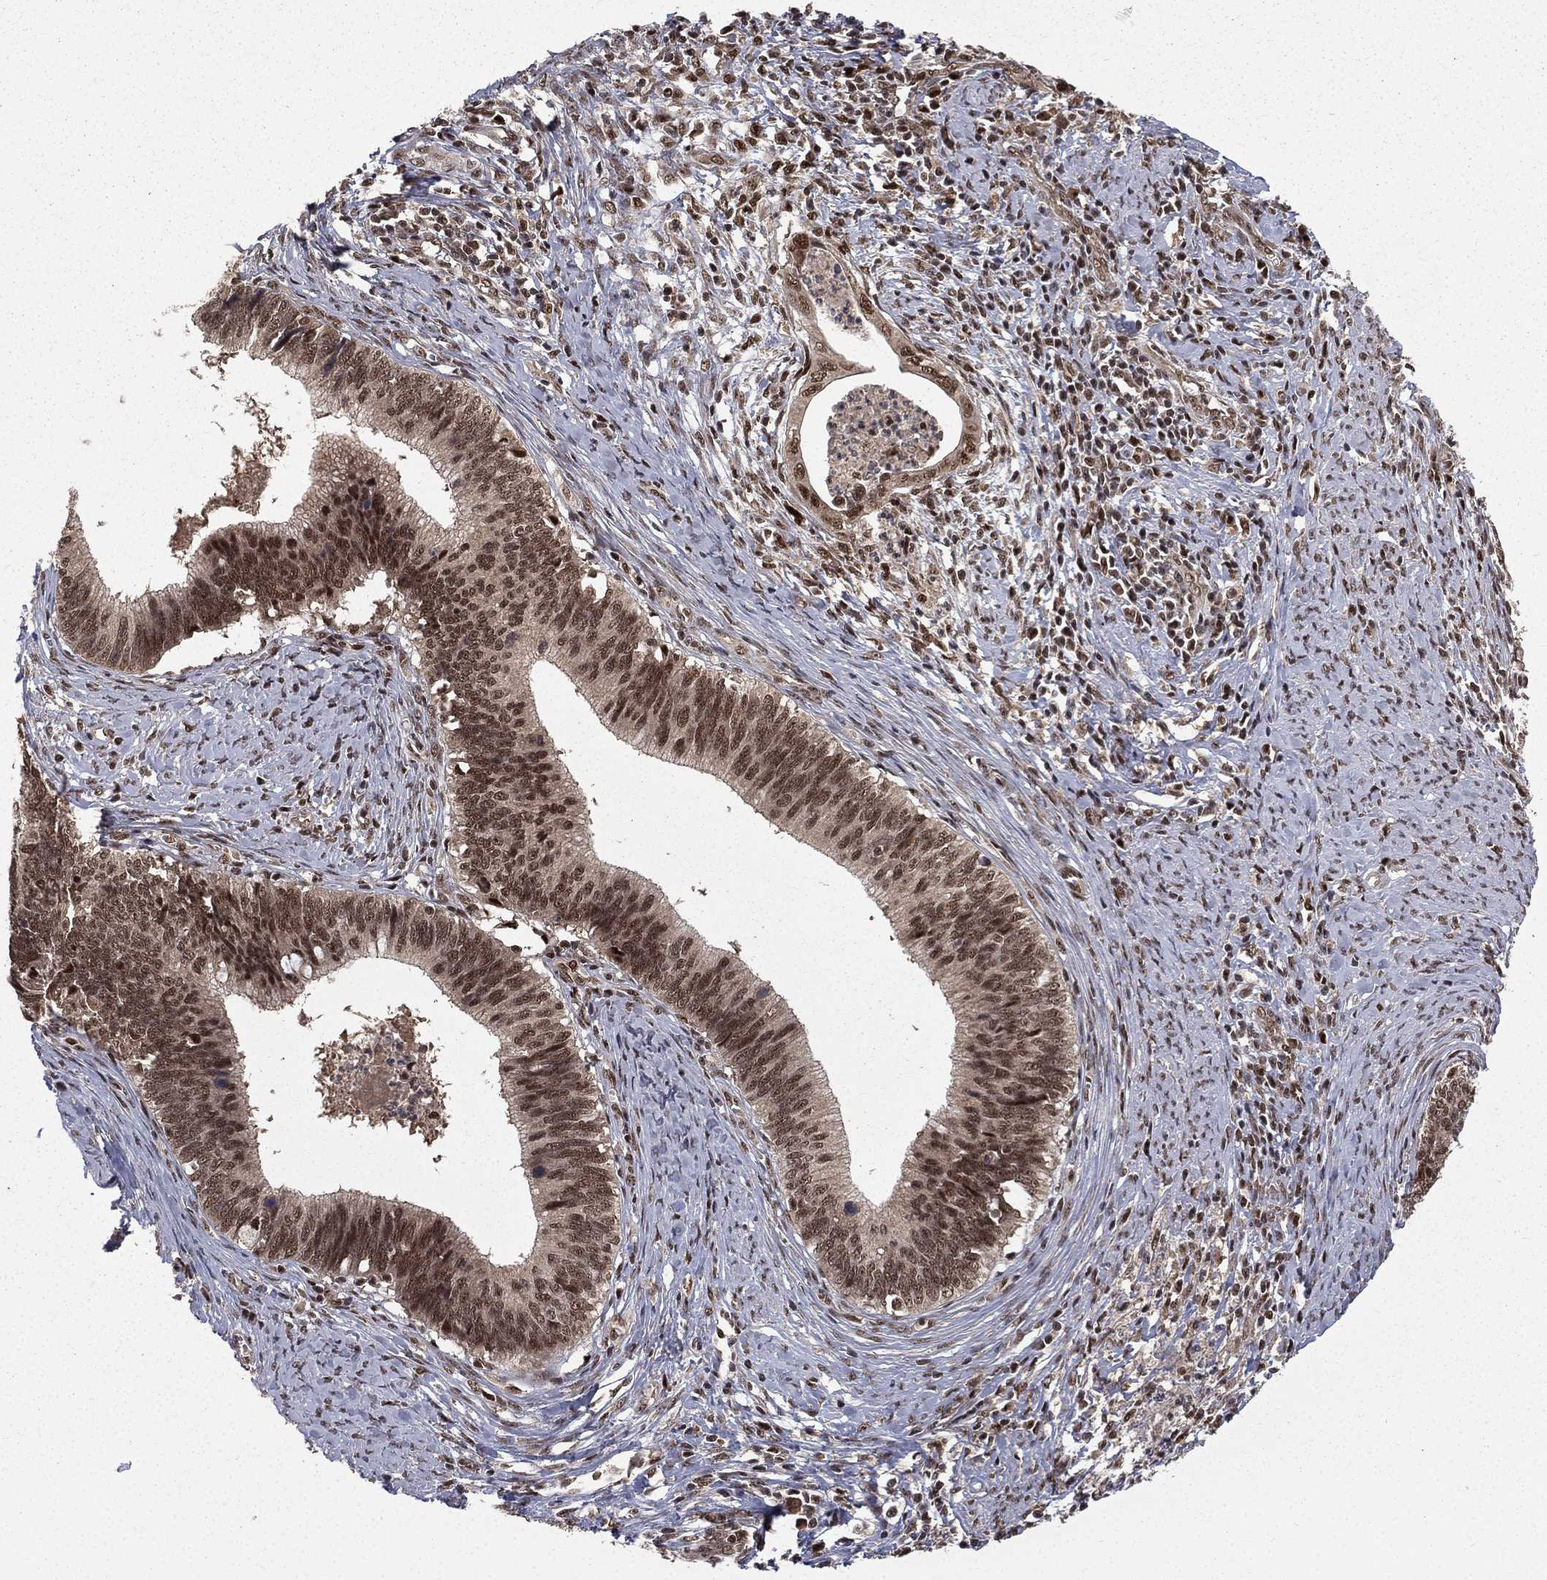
{"staining": {"intensity": "moderate", "quantity": ">75%", "location": "nuclear"}, "tissue": "cervical cancer", "cell_type": "Tumor cells", "image_type": "cancer", "snomed": [{"axis": "morphology", "description": "Adenocarcinoma, NOS"}, {"axis": "topography", "description": "Cervix"}], "caption": "Immunohistochemical staining of cervical adenocarcinoma demonstrates medium levels of moderate nuclear protein staining in about >75% of tumor cells.", "gene": "JMJD6", "patient": {"sex": "female", "age": 42}}